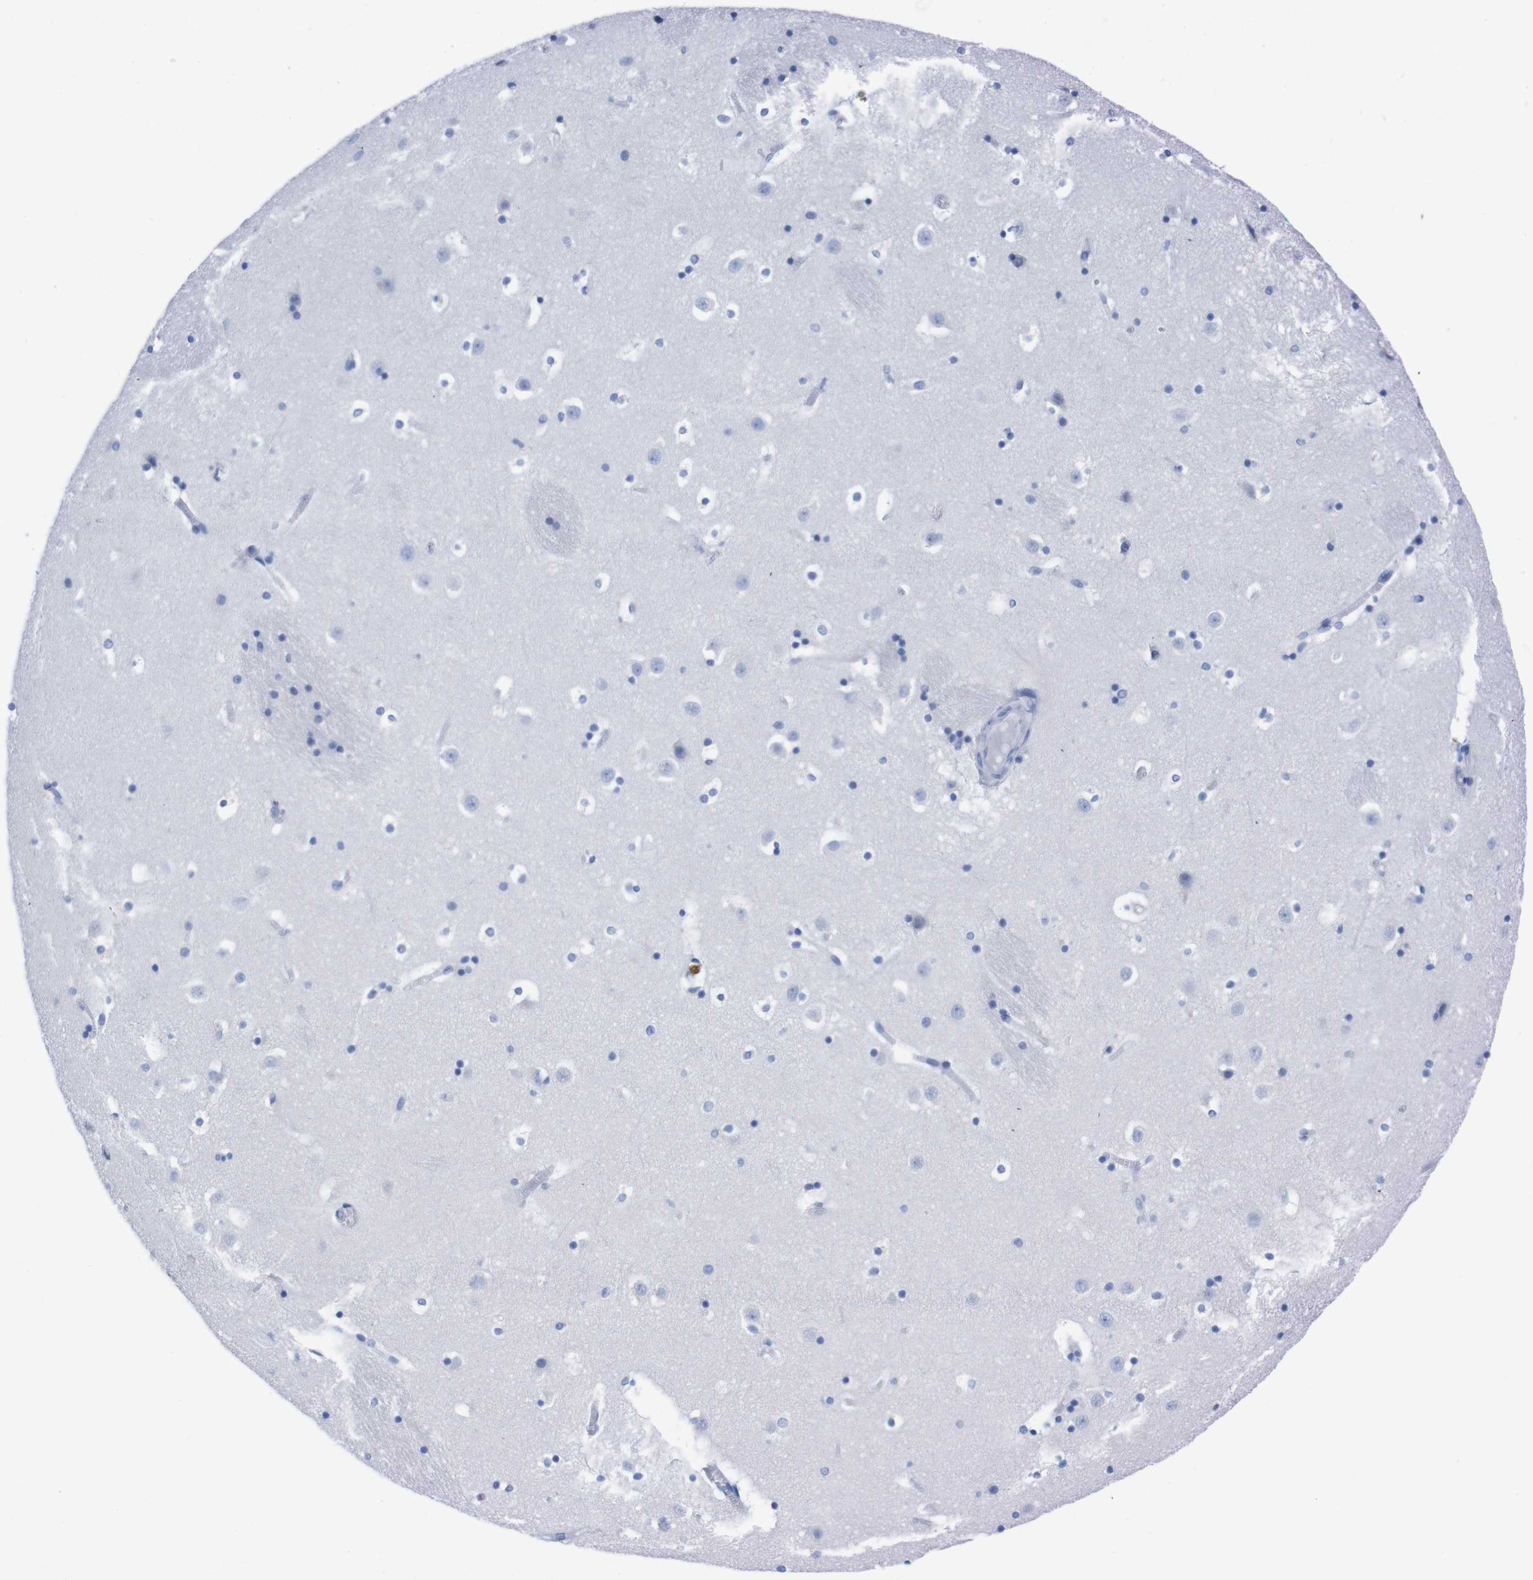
{"staining": {"intensity": "negative", "quantity": "none", "location": "none"}, "tissue": "caudate", "cell_type": "Glial cells", "image_type": "normal", "snomed": [{"axis": "morphology", "description": "Normal tissue, NOS"}, {"axis": "topography", "description": "Lateral ventricle wall"}], "caption": "IHC micrograph of benign human caudate stained for a protein (brown), which demonstrates no staining in glial cells.", "gene": "TMEM243", "patient": {"sex": "male", "age": 45}}